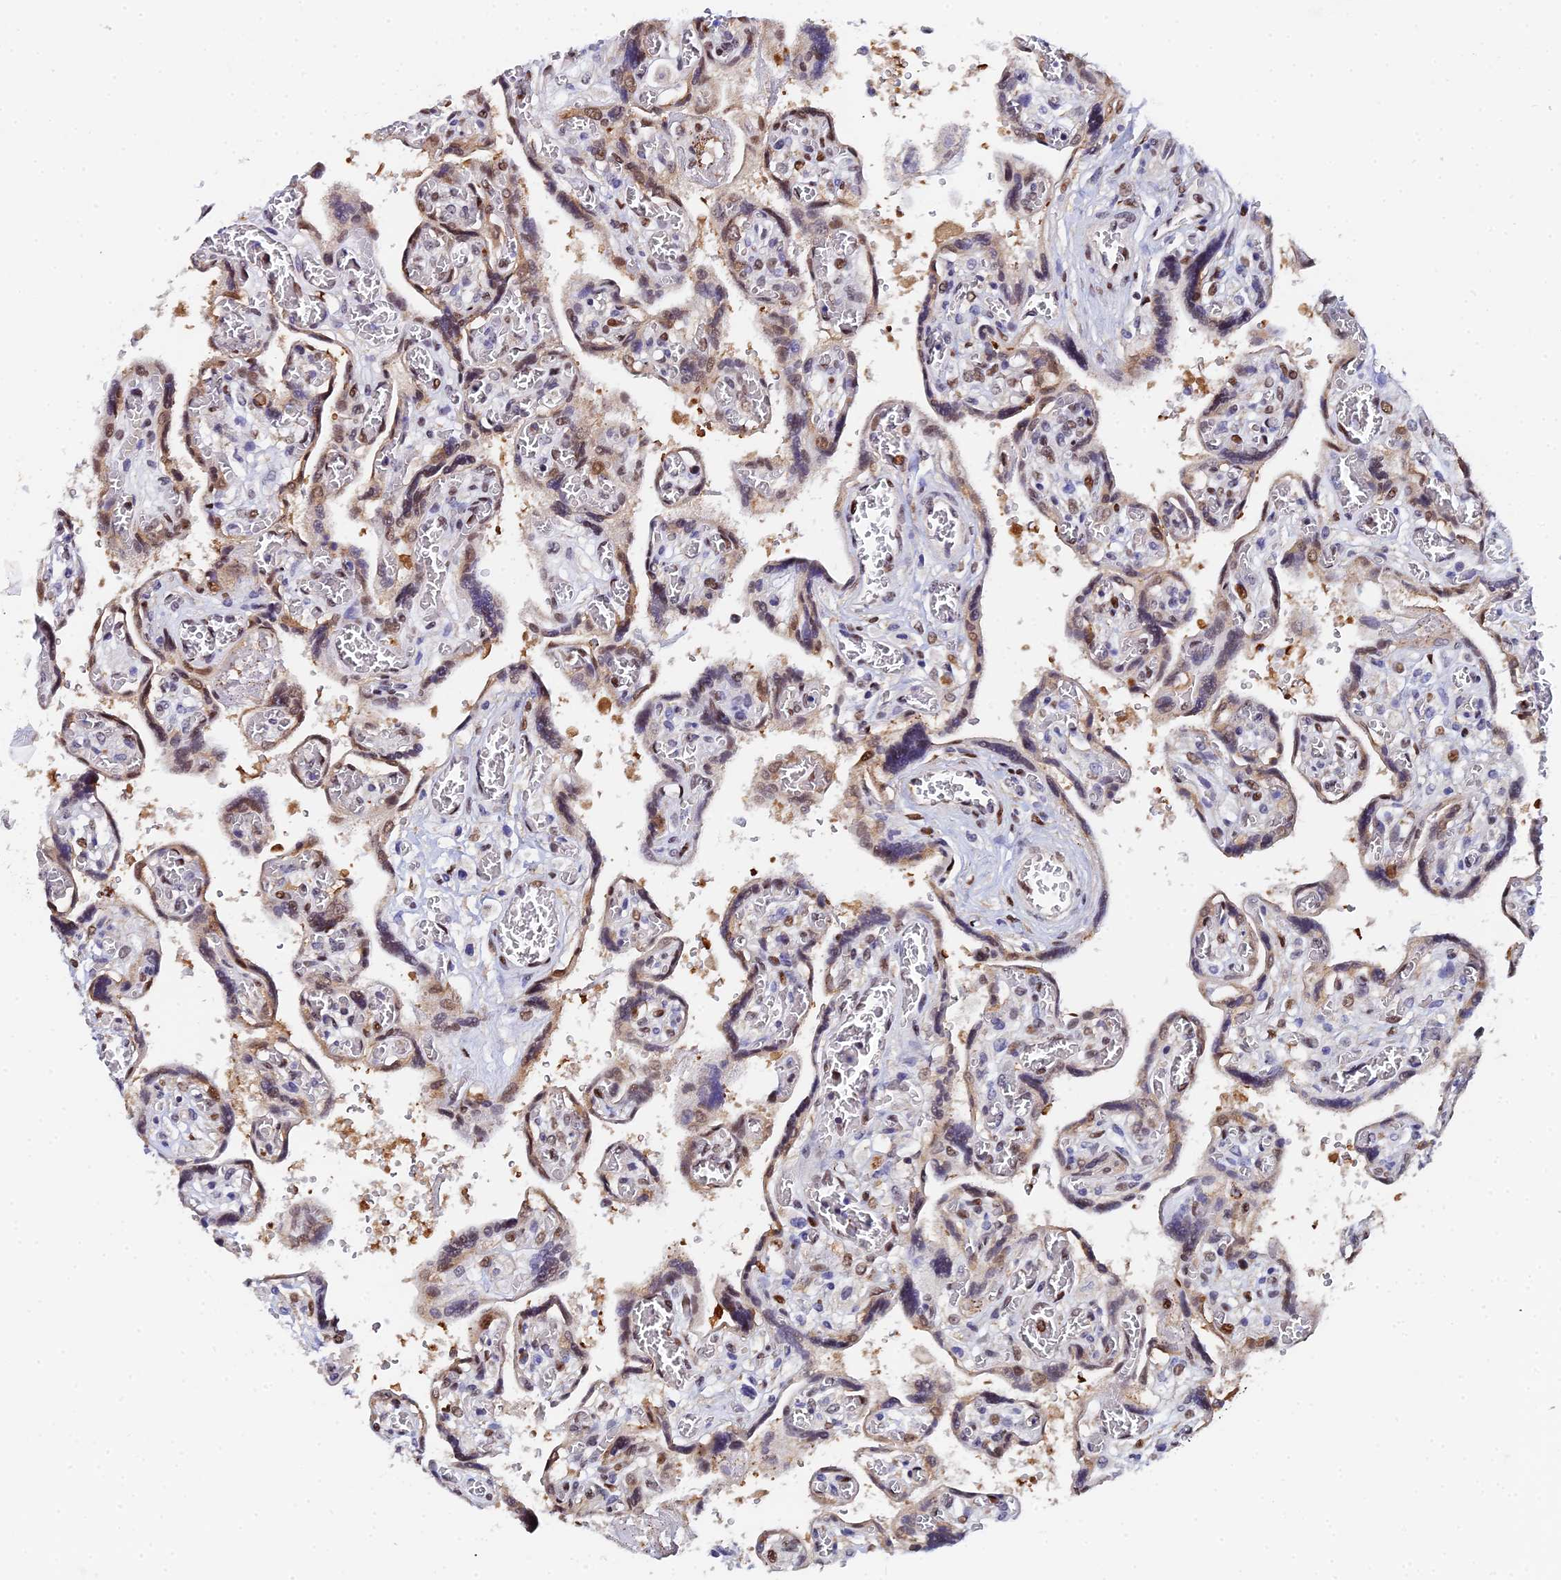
{"staining": {"intensity": "moderate", "quantity": "25%-75%", "location": "nuclear"}, "tissue": "placenta", "cell_type": "Trophoblastic cells", "image_type": "normal", "snomed": [{"axis": "morphology", "description": "Normal tissue, NOS"}, {"axis": "topography", "description": "Placenta"}], "caption": "An image showing moderate nuclear staining in about 25%-75% of trophoblastic cells in unremarkable placenta, as visualized by brown immunohistochemical staining.", "gene": "TIFA", "patient": {"sex": "female", "age": 39}}